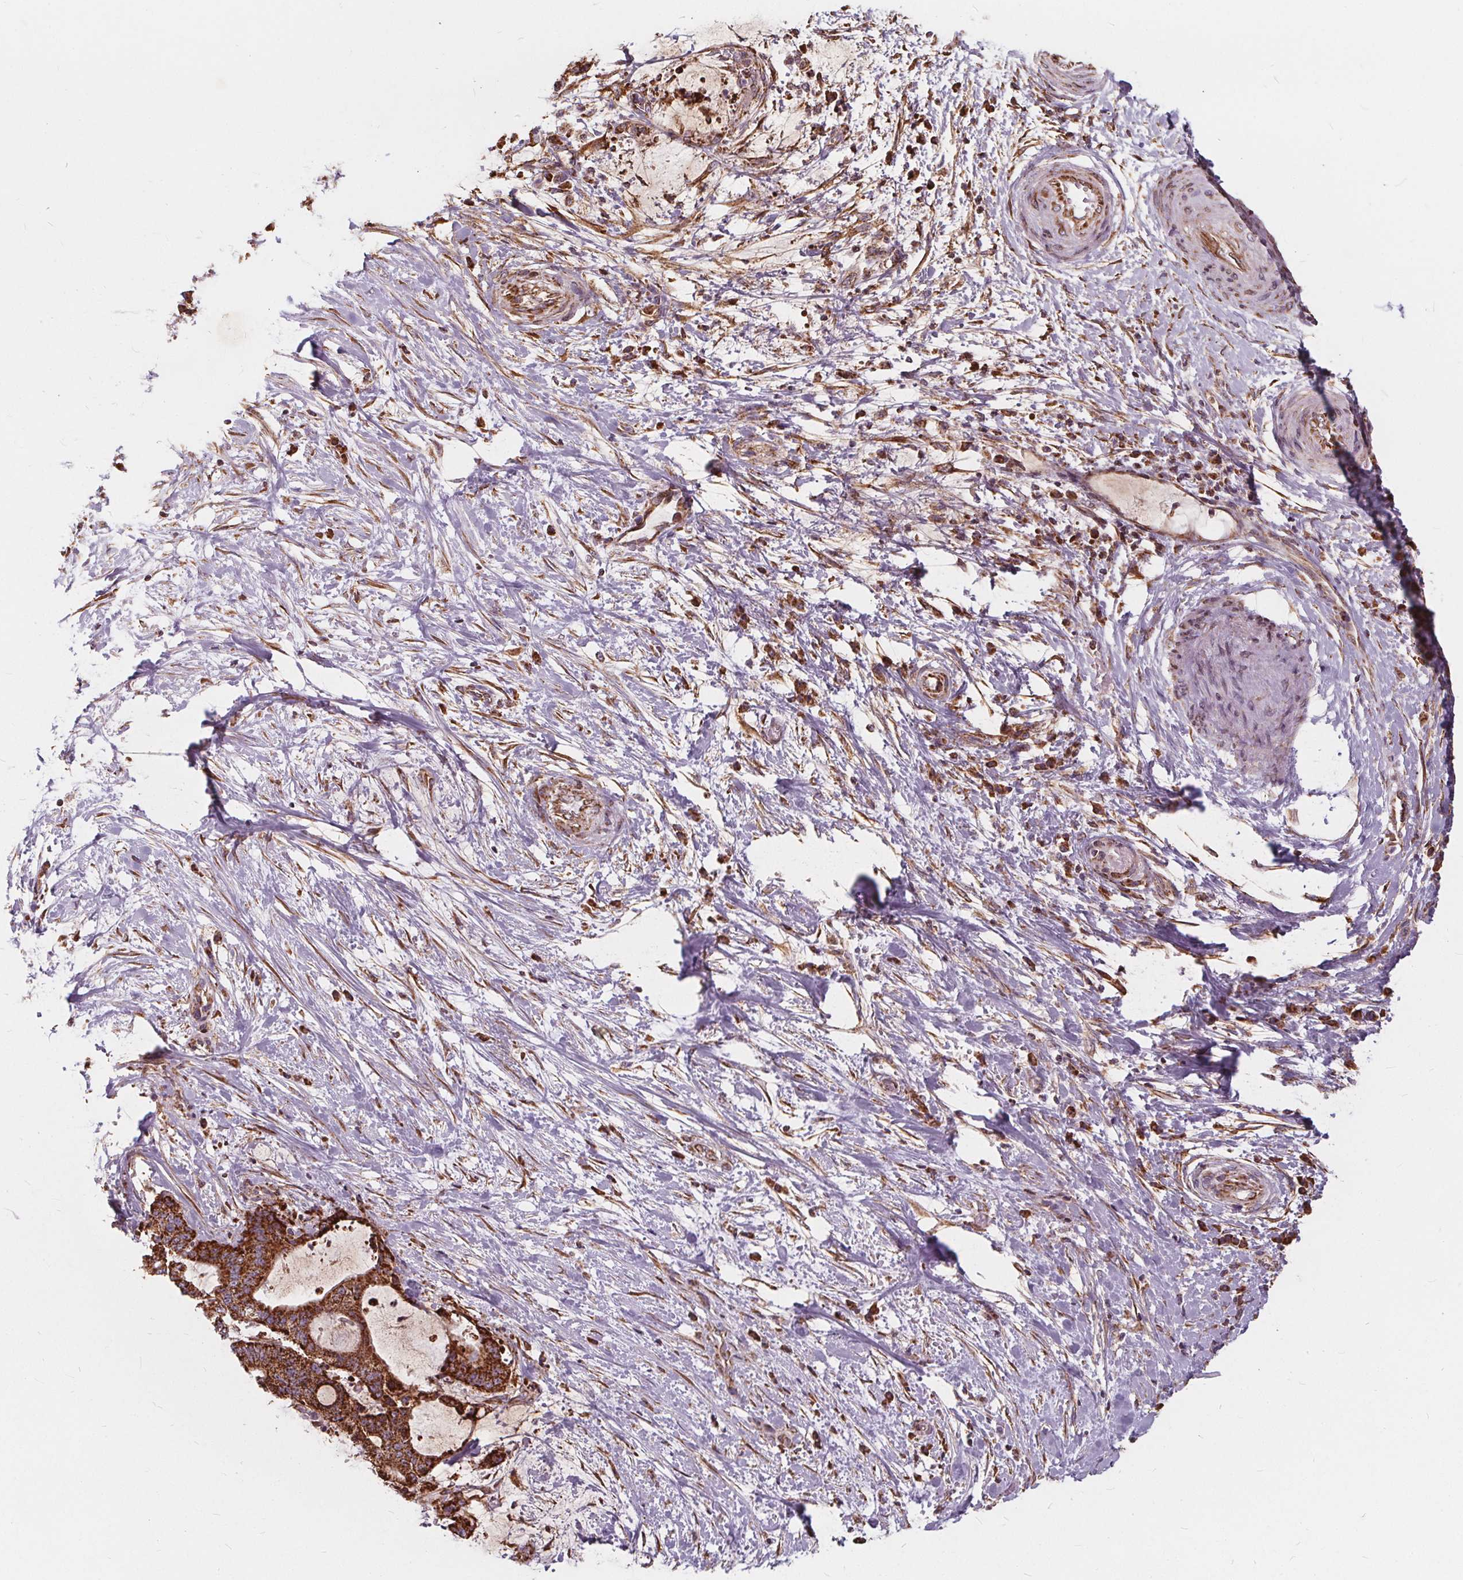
{"staining": {"intensity": "strong", "quantity": ">75%", "location": "cytoplasmic/membranous"}, "tissue": "liver cancer", "cell_type": "Tumor cells", "image_type": "cancer", "snomed": [{"axis": "morphology", "description": "Cholangiocarcinoma"}, {"axis": "topography", "description": "Liver"}], "caption": "Immunohistochemical staining of liver cancer demonstrates high levels of strong cytoplasmic/membranous protein positivity in approximately >75% of tumor cells.", "gene": "PLSCR3", "patient": {"sex": "female", "age": 73}}